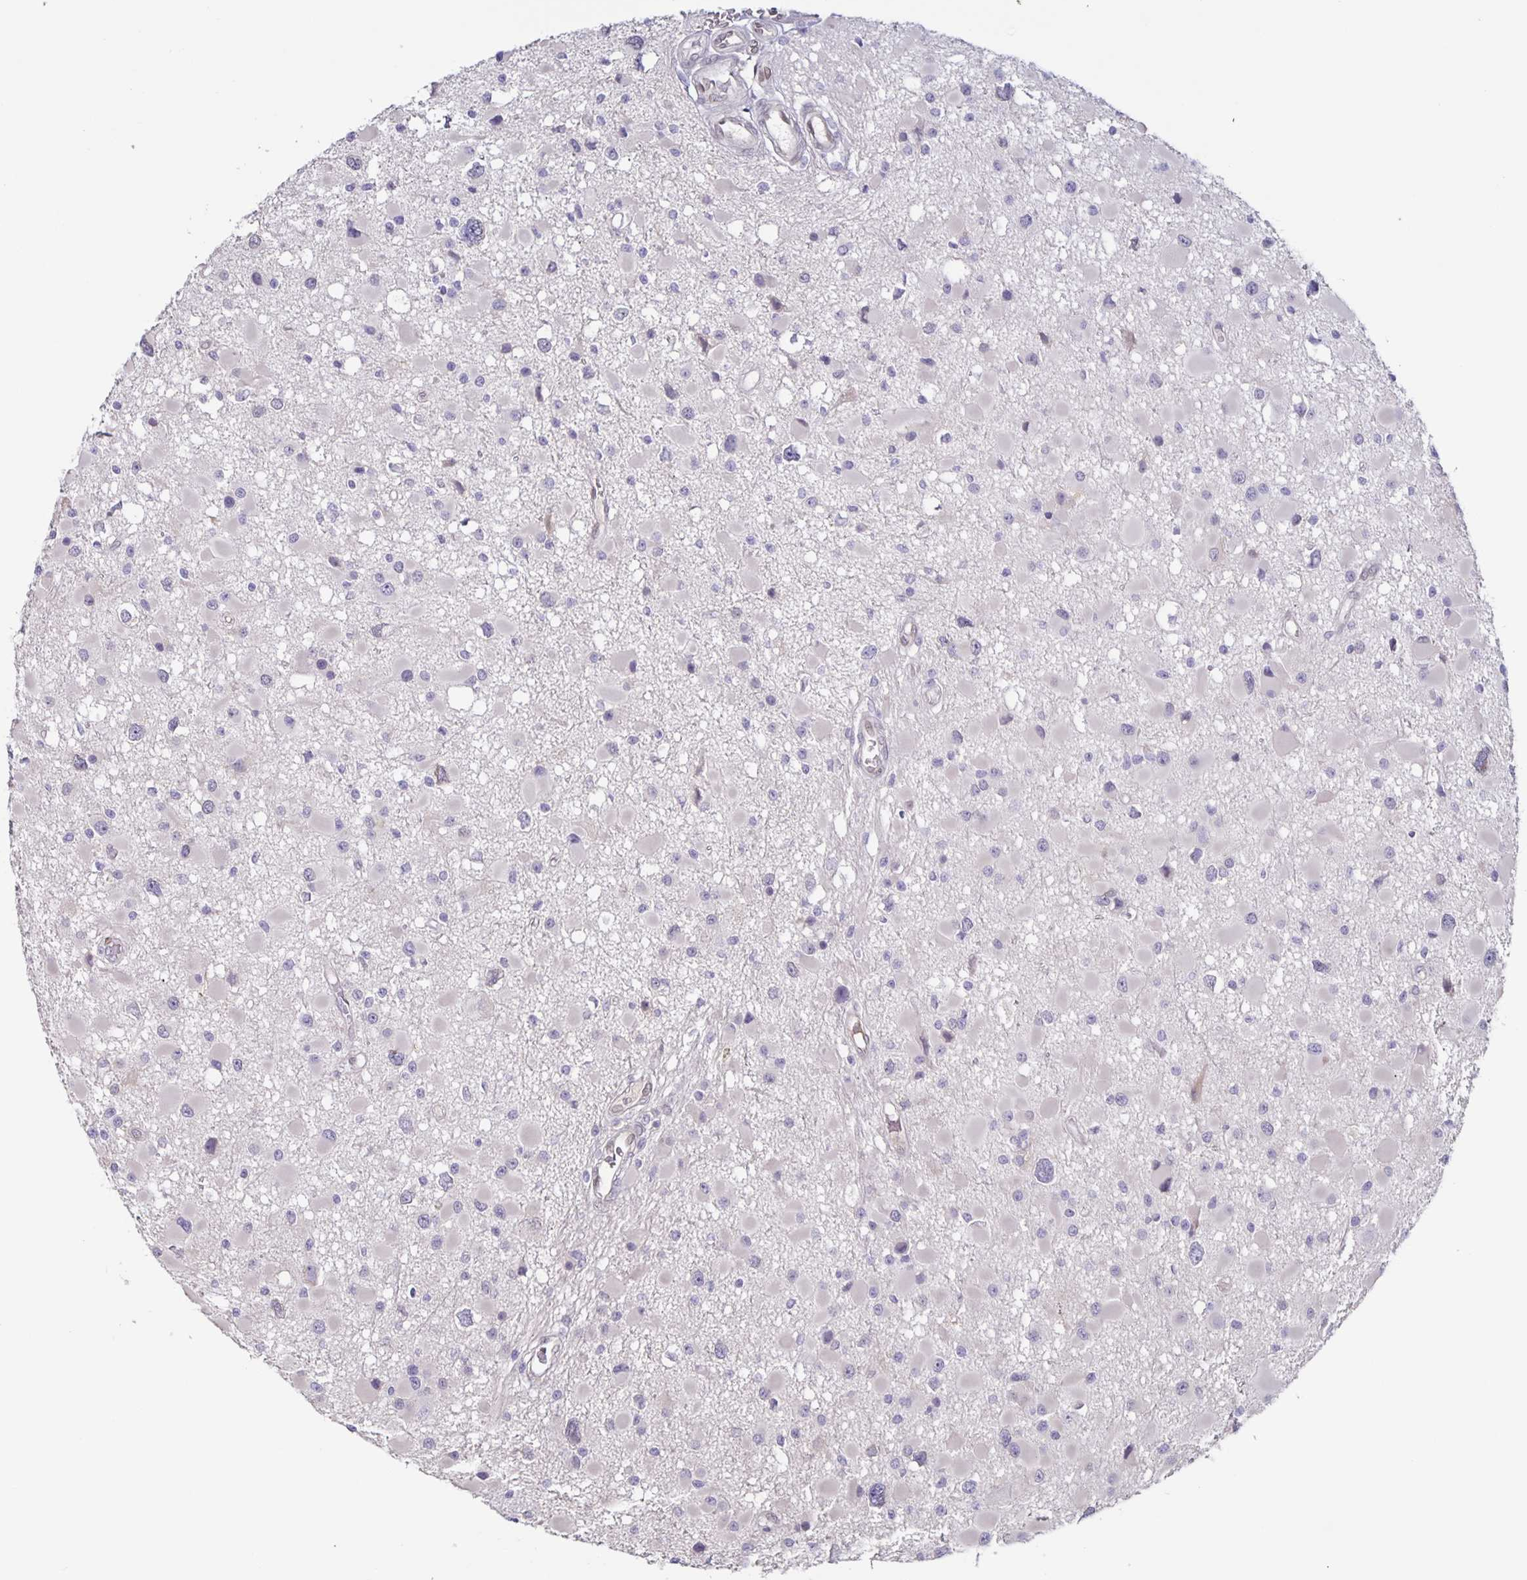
{"staining": {"intensity": "negative", "quantity": "none", "location": "none"}, "tissue": "glioma", "cell_type": "Tumor cells", "image_type": "cancer", "snomed": [{"axis": "morphology", "description": "Glioma, malignant, High grade"}, {"axis": "topography", "description": "Brain"}], "caption": "Malignant high-grade glioma was stained to show a protein in brown. There is no significant staining in tumor cells.", "gene": "SYNE2", "patient": {"sex": "male", "age": 54}}